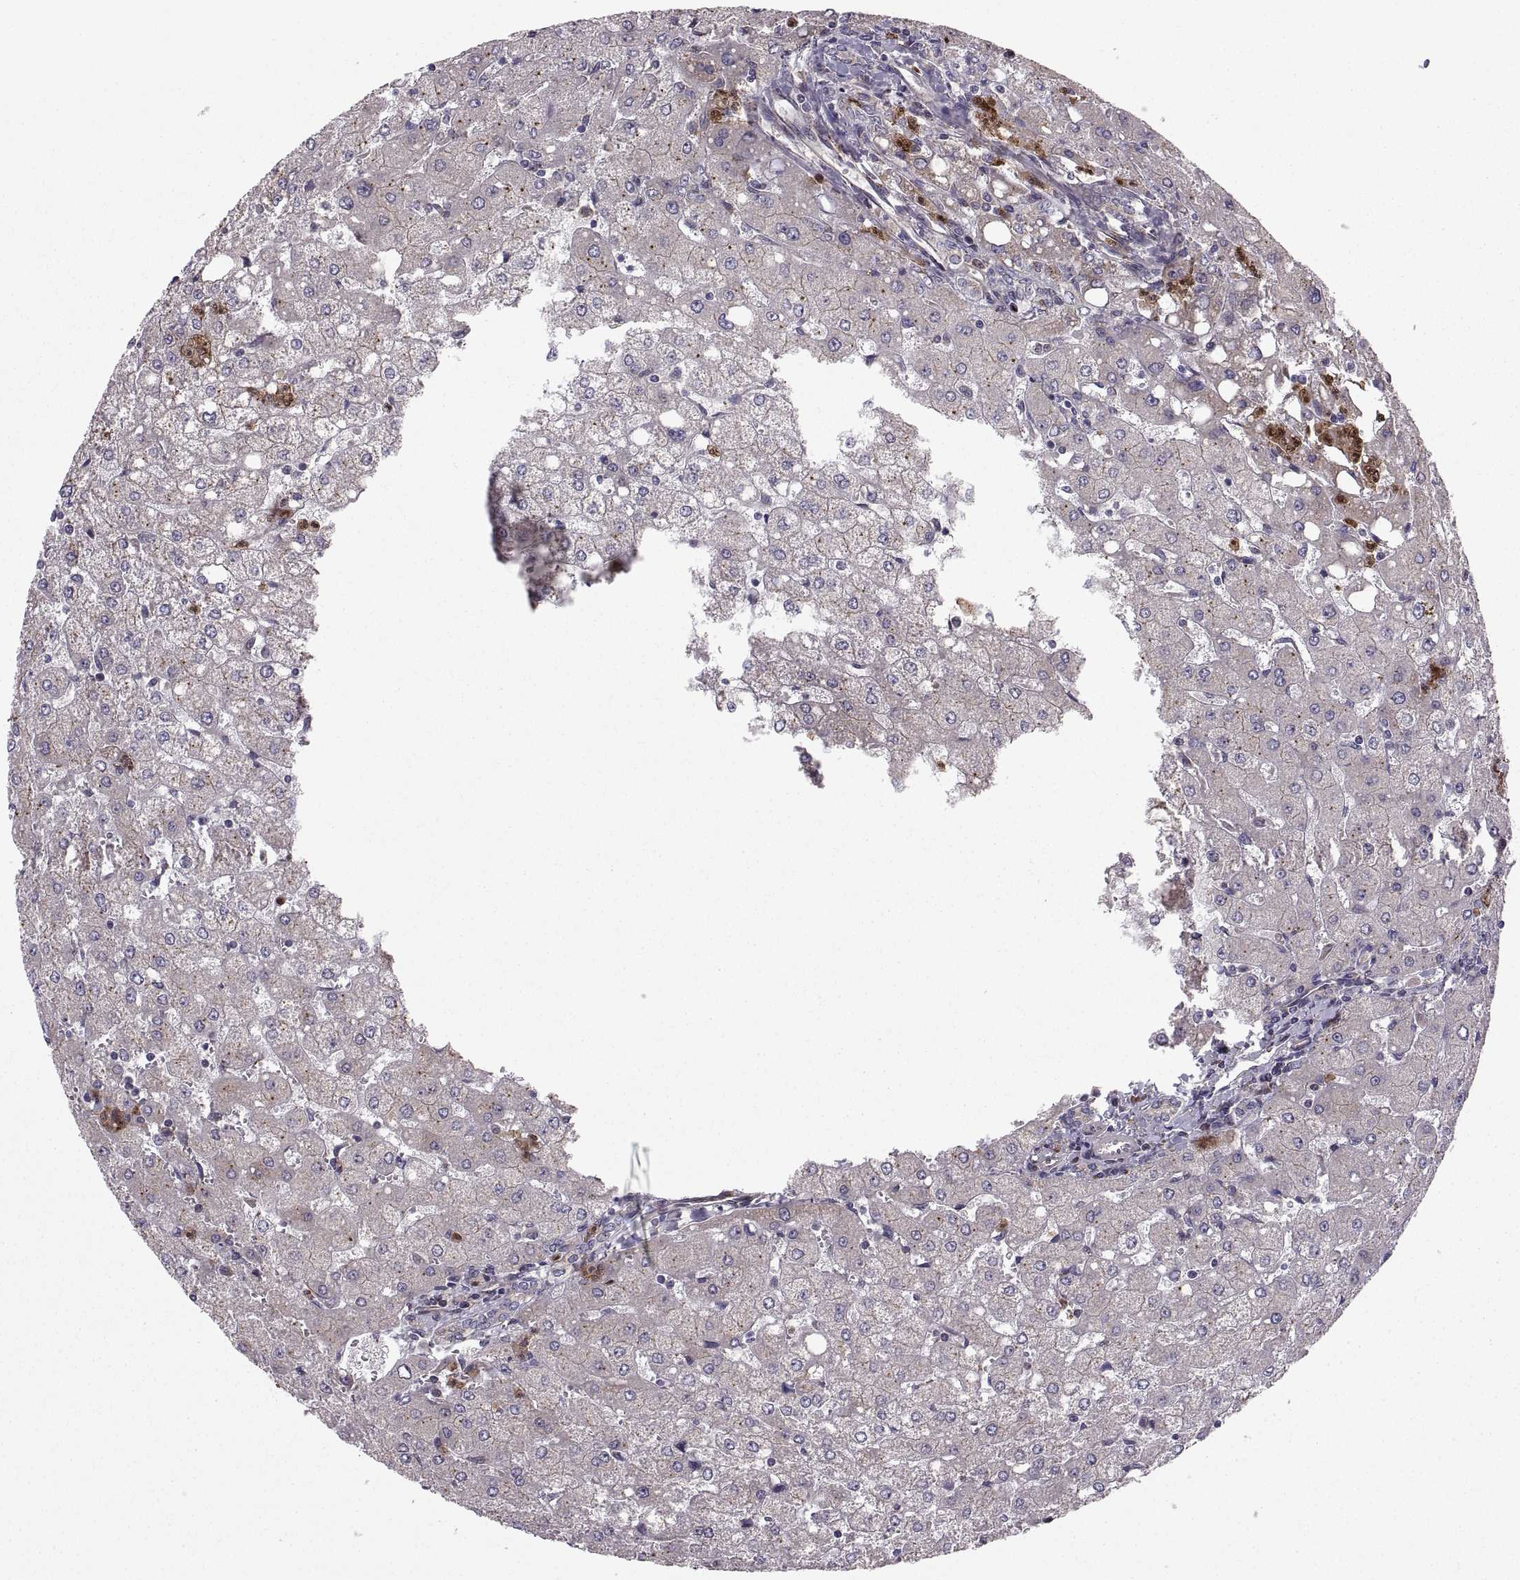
{"staining": {"intensity": "weak", "quantity": ">75%", "location": "cytoplasmic/membranous"}, "tissue": "liver", "cell_type": "Cholangiocytes", "image_type": "normal", "snomed": [{"axis": "morphology", "description": "Normal tissue, NOS"}, {"axis": "topography", "description": "Liver"}], "caption": "Protein staining by IHC reveals weak cytoplasmic/membranous staining in approximately >75% of cholangiocytes in benign liver.", "gene": "TESC", "patient": {"sex": "female", "age": 53}}